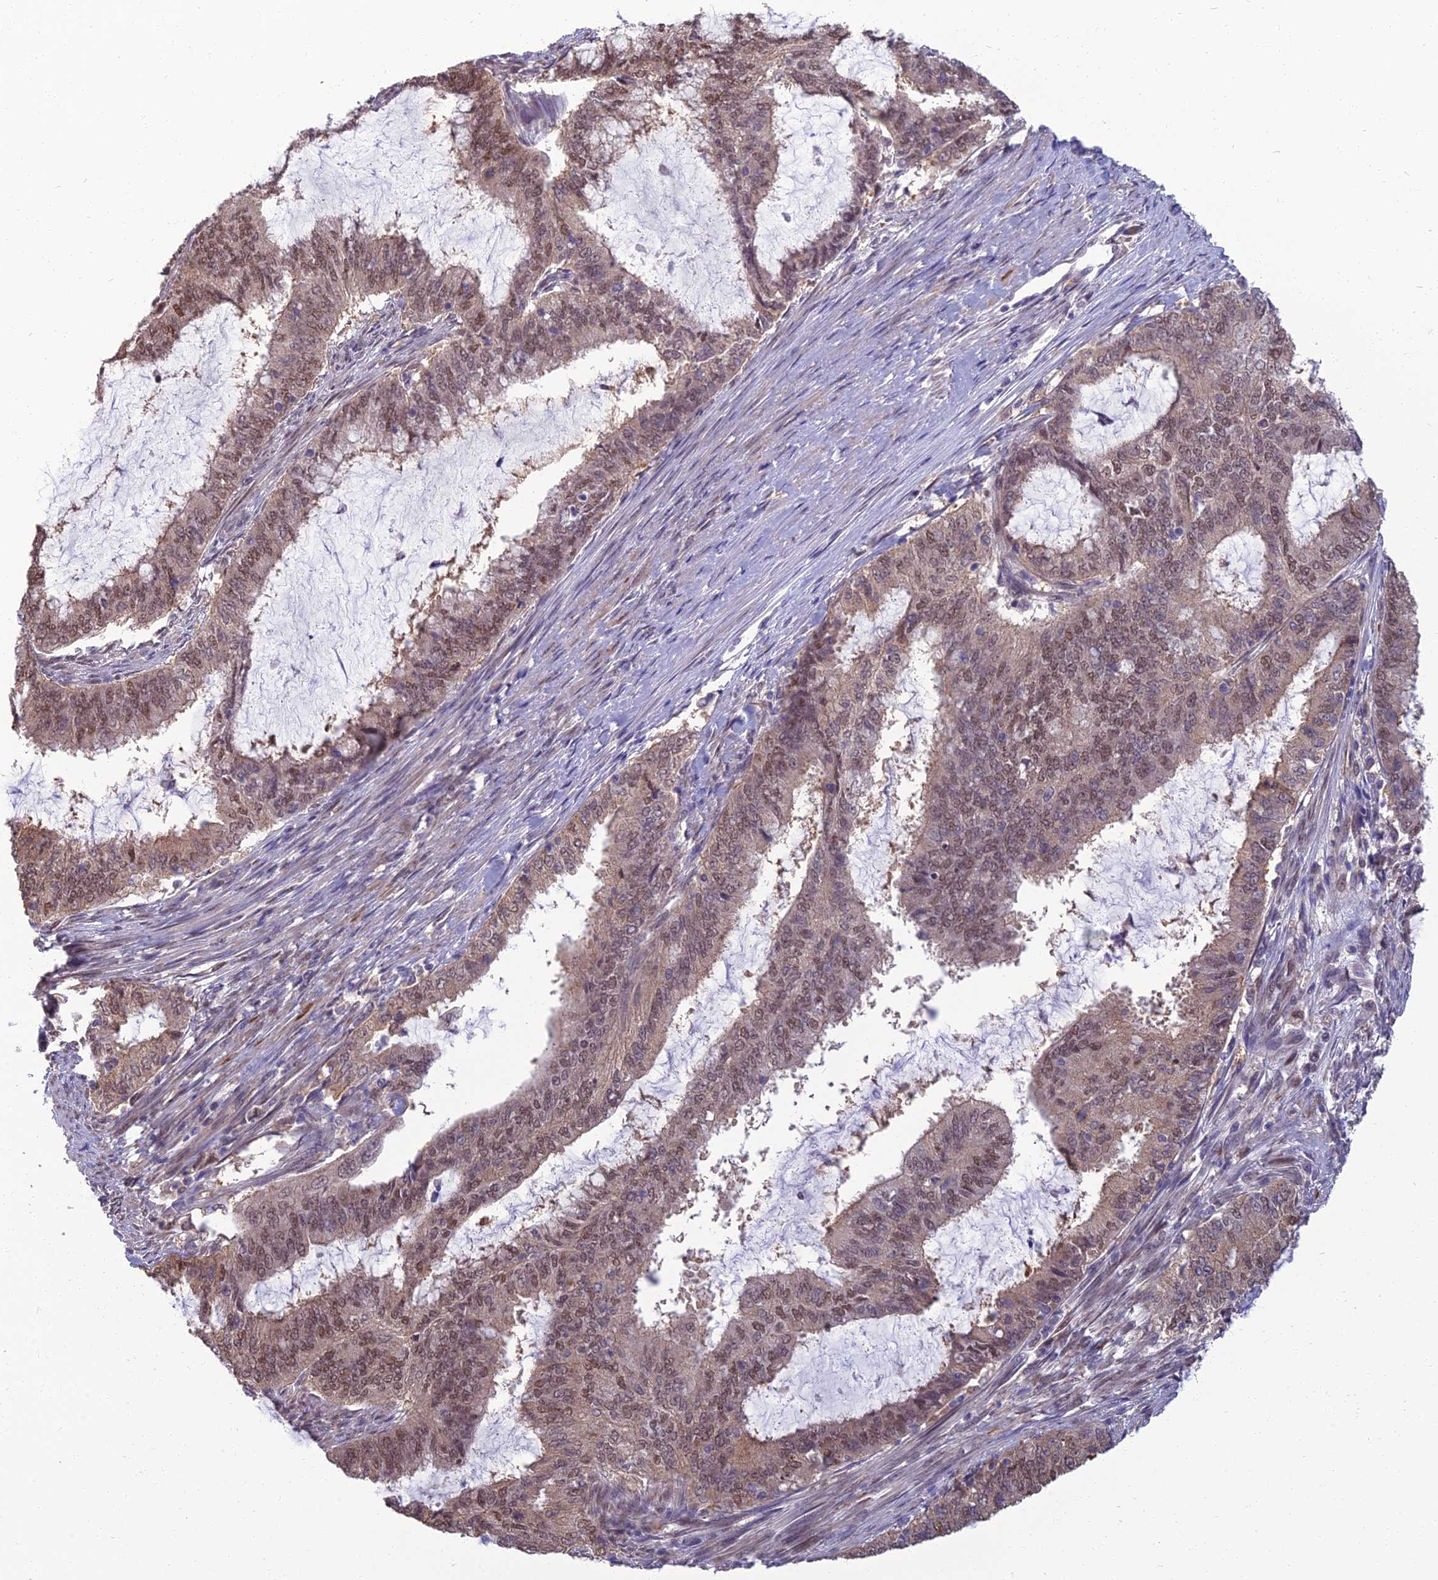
{"staining": {"intensity": "moderate", "quantity": ">75%", "location": "nuclear"}, "tissue": "endometrial cancer", "cell_type": "Tumor cells", "image_type": "cancer", "snomed": [{"axis": "morphology", "description": "Adenocarcinoma, NOS"}, {"axis": "topography", "description": "Endometrium"}], "caption": "Moderate nuclear positivity is appreciated in approximately >75% of tumor cells in endometrial cancer.", "gene": "NR4A3", "patient": {"sex": "female", "age": 51}}